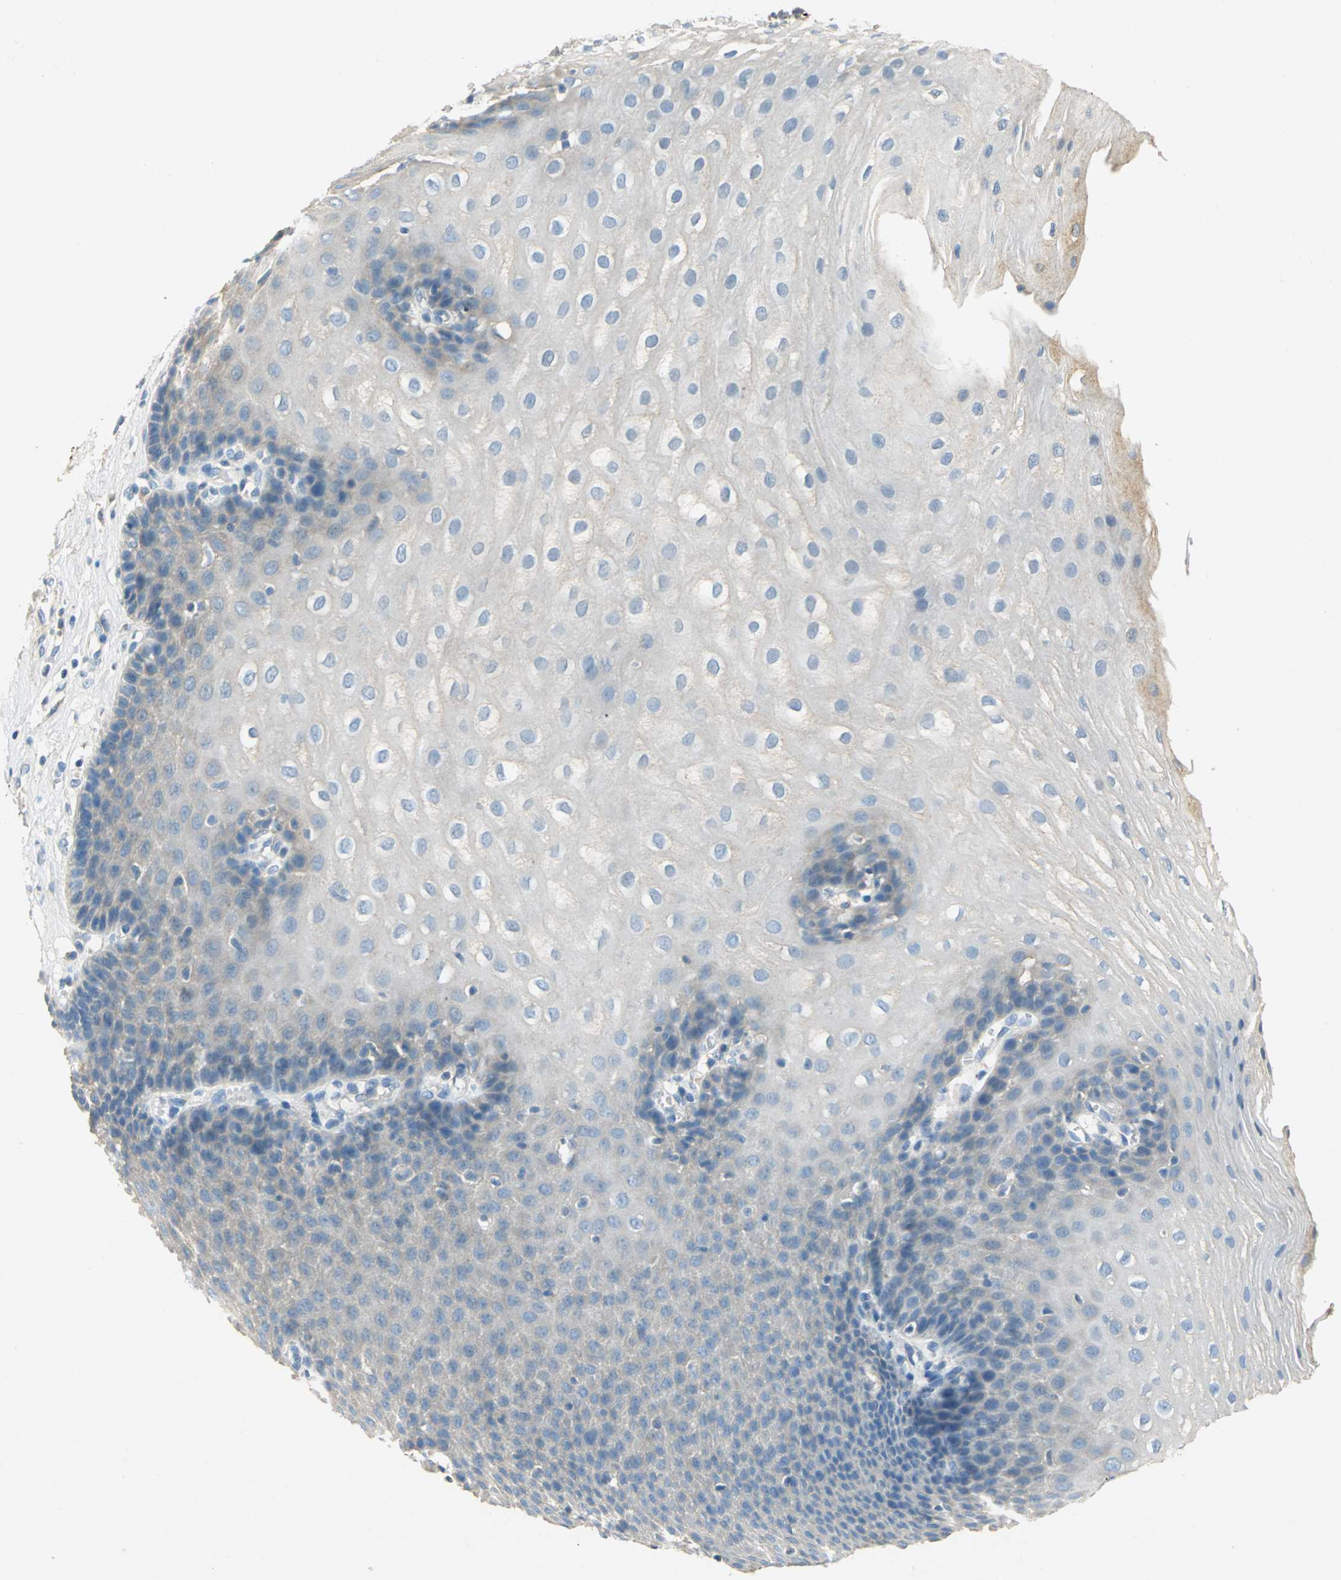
{"staining": {"intensity": "weak", "quantity": "25%-75%", "location": "cytoplasmic/membranous"}, "tissue": "esophagus", "cell_type": "Squamous epithelial cells", "image_type": "normal", "snomed": [{"axis": "morphology", "description": "Normal tissue, NOS"}, {"axis": "topography", "description": "Esophagus"}], "caption": "Immunohistochemistry (IHC) photomicrograph of benign esophagus: esophagus stained using immunohistochemistry reveals low levels of weak protein expression localized specifically in the cytoplasmic/membranous of squamous epithelial cells, appearing as a cytoplasmic/membranous brown color.", "gene": "ADAMTS5", "patient": {"sex": "male", "age": 48}}